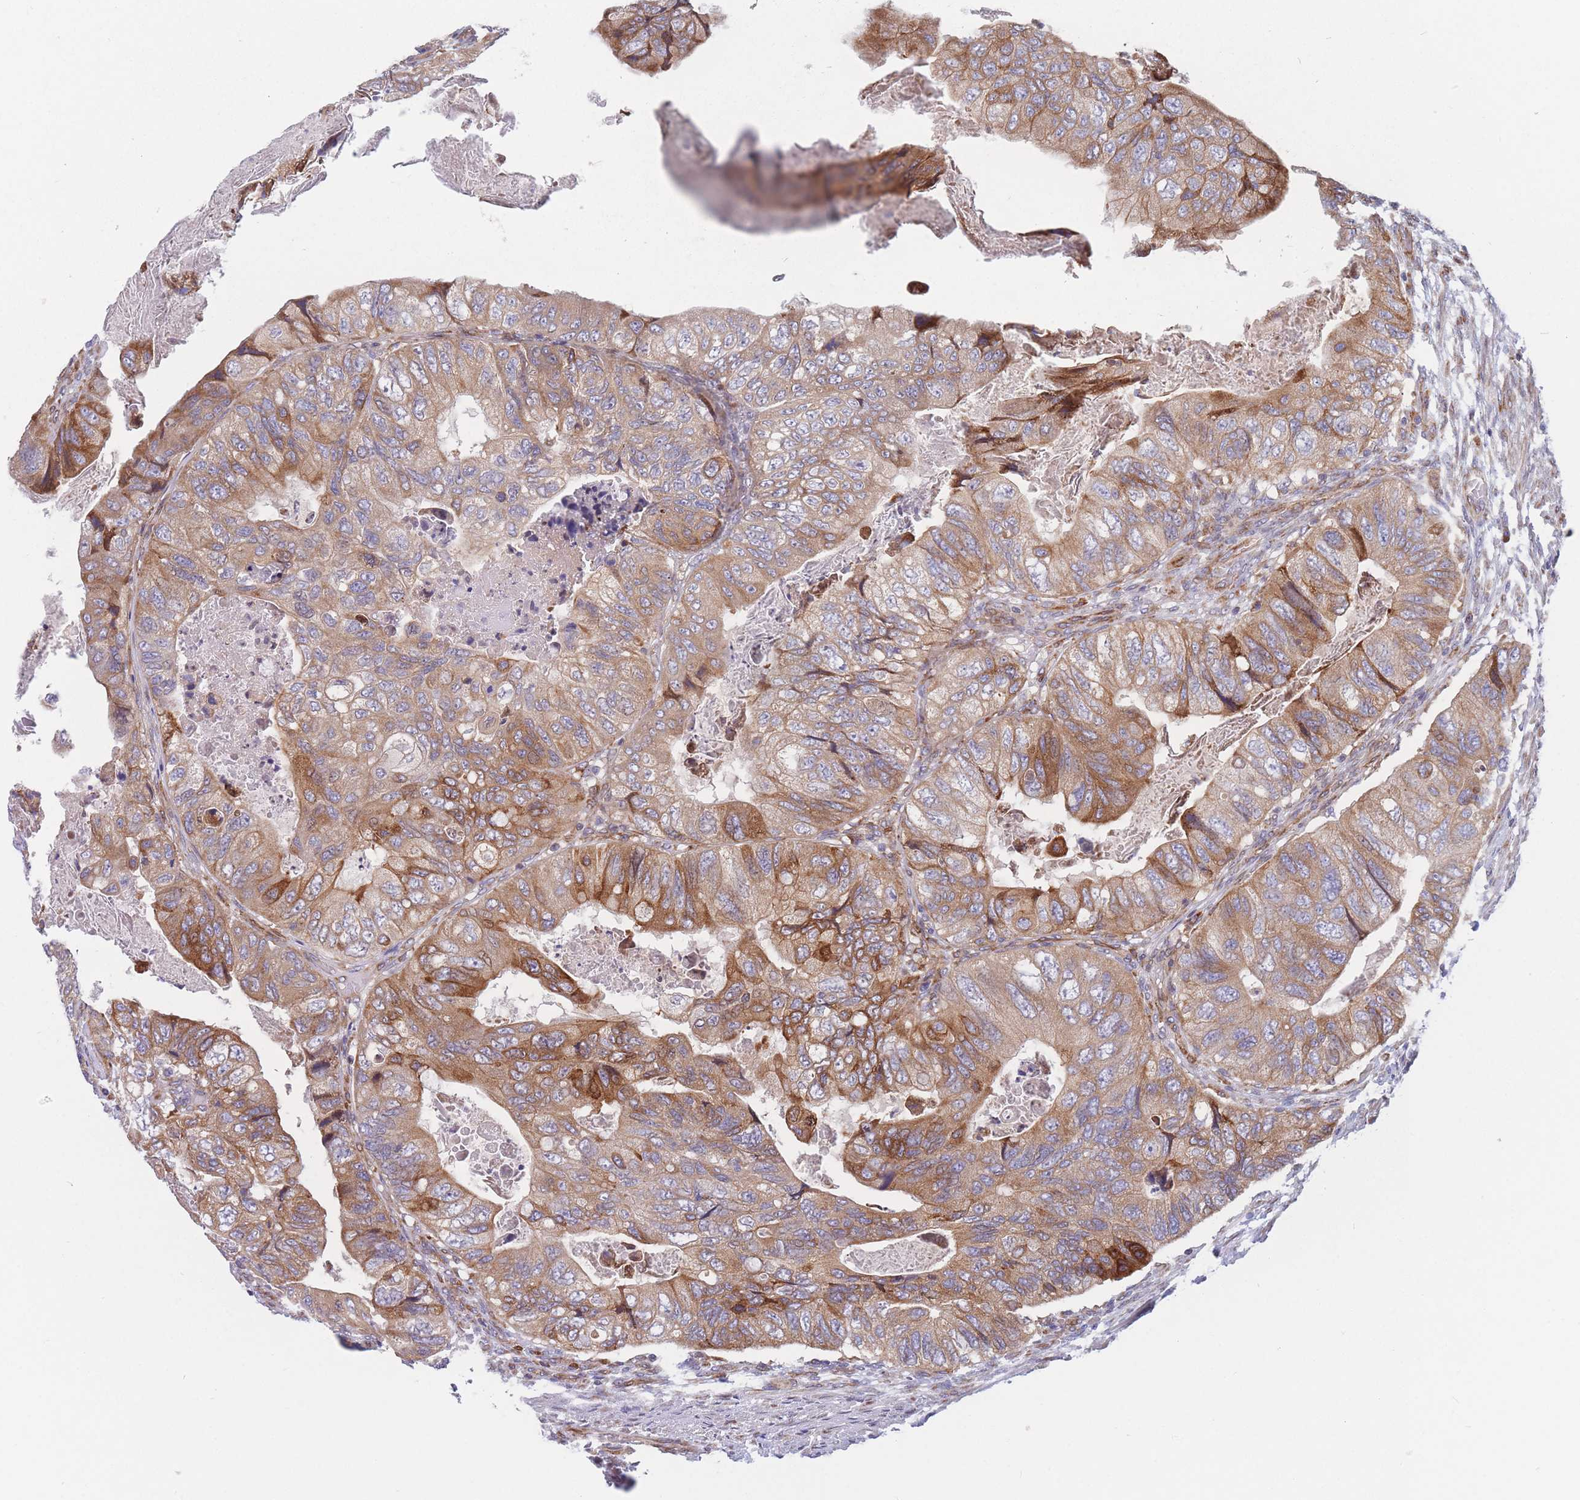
{"staining": {"intensity": "moderate", "quantity": ">75%", "location": "cytoplasmic/membranous"}, "tissue": "colorectal cancer", "cell_type": "Tumor cells", "image_type": "cancer", "snomed": [{"axis": "morphology", "description": "Adenocarcinoma, NOS"}, {"axis": "topography", "description": "Rectum"}], "caption": "Moderate cytoplasmic/membranous positivity for a protein is identified in approximately >75% of tumor cells of adenocarcinoma (colorectal) using immunohistochemistry.", "gene": "TMEM131L", "patient": {"sex": "male", "age": 63}}